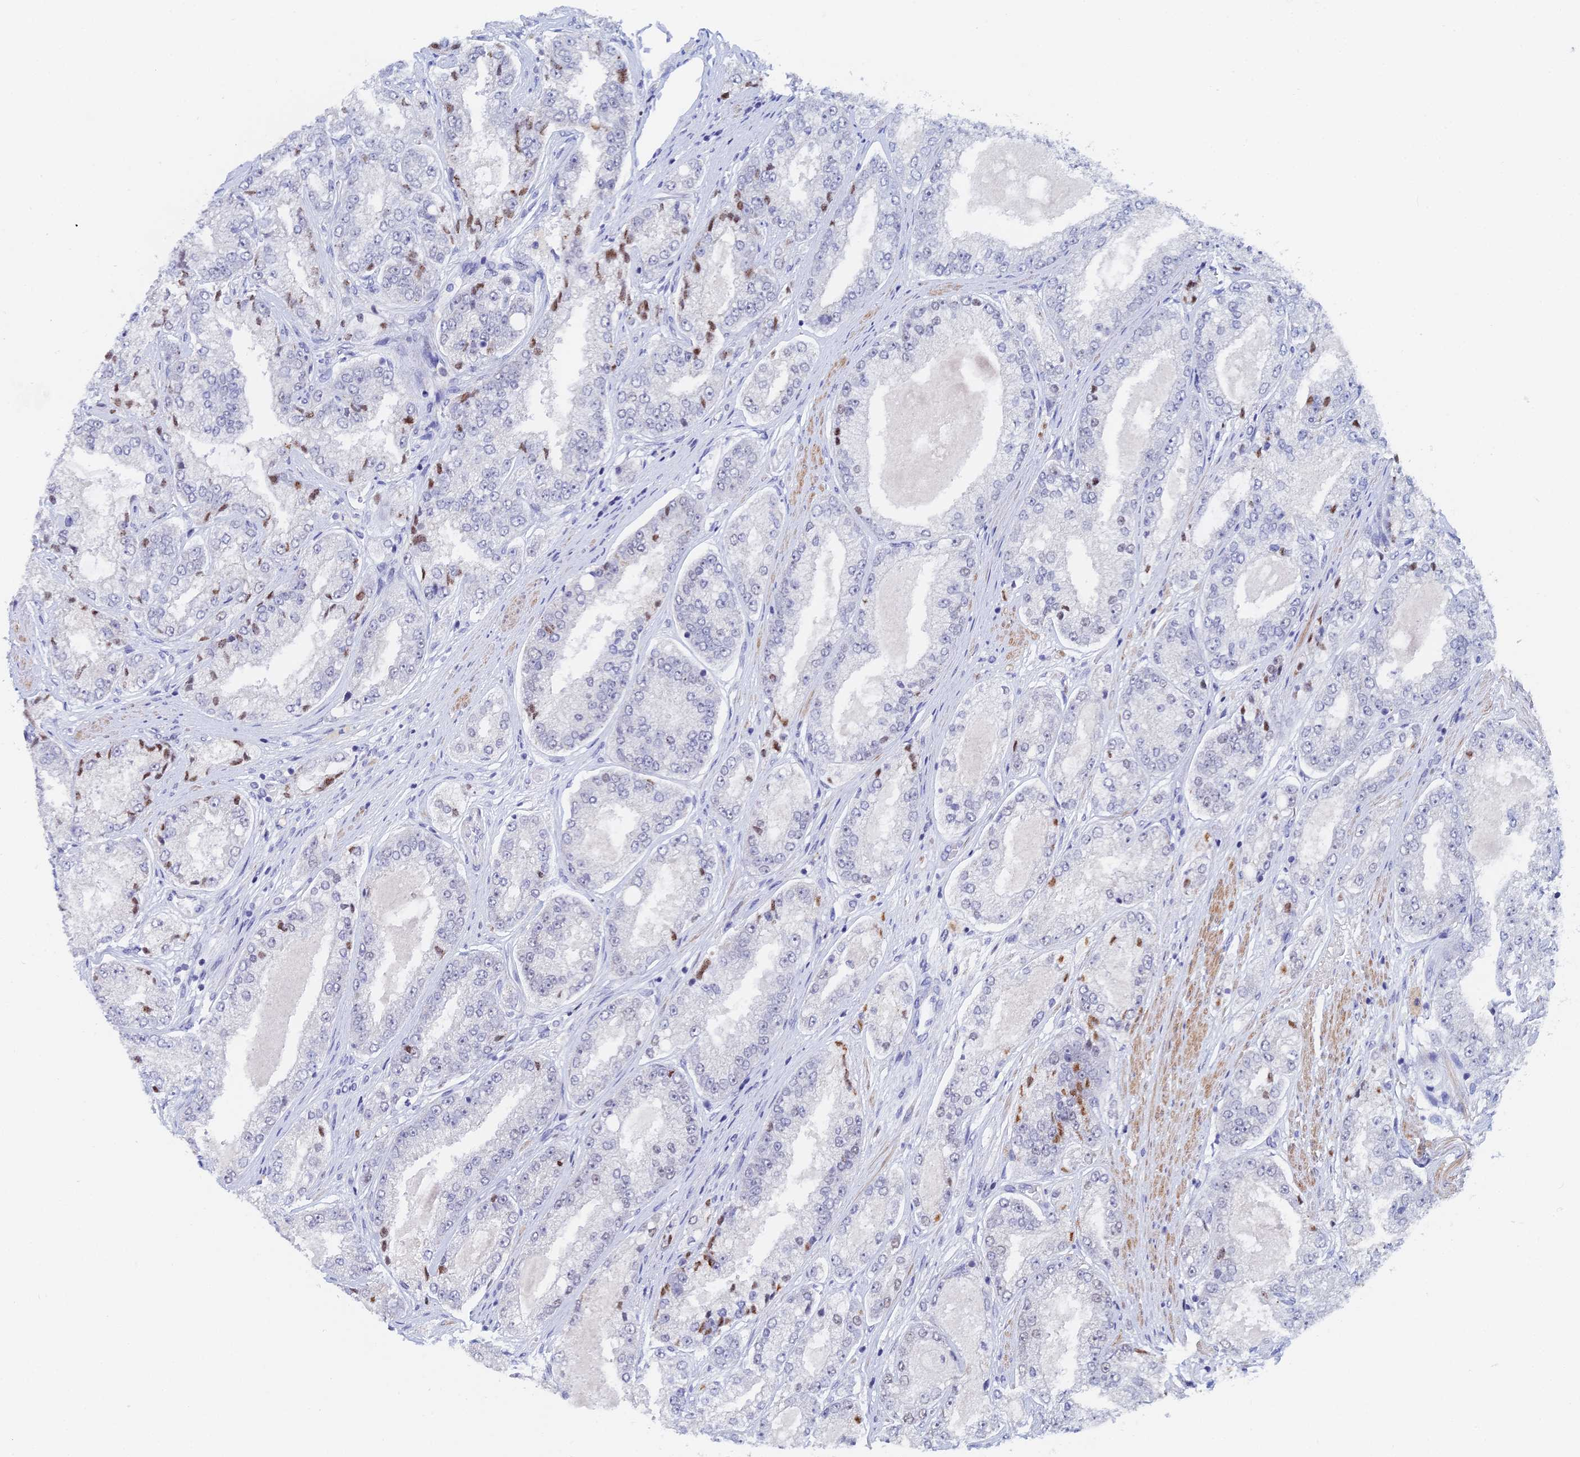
{"staining": {"intensity": "negative", "quantity": "none", "location": "none"}, "tissue": "prostate cancer", "cell_type": "Tumor cells", "image_type": "cancer", "snomed": [{"axis": "morphology", "description": "Adenocarcinoma, High grade"}, {"axis": "topography", "description": "Prostate"}], "caption": "The immunohistochemistry (IHC) micrograph has no significant positivity in tumor cells of high-grade adenocarcinoma (prostate) tissue. The staining was performed using DAB to visualize the protein expression in brown, while the nuclei were stained in blue with hematoxylin (Magnification: 20x).", "gene": "GMNC", "patient": {"sex": "male", "age": 71}}